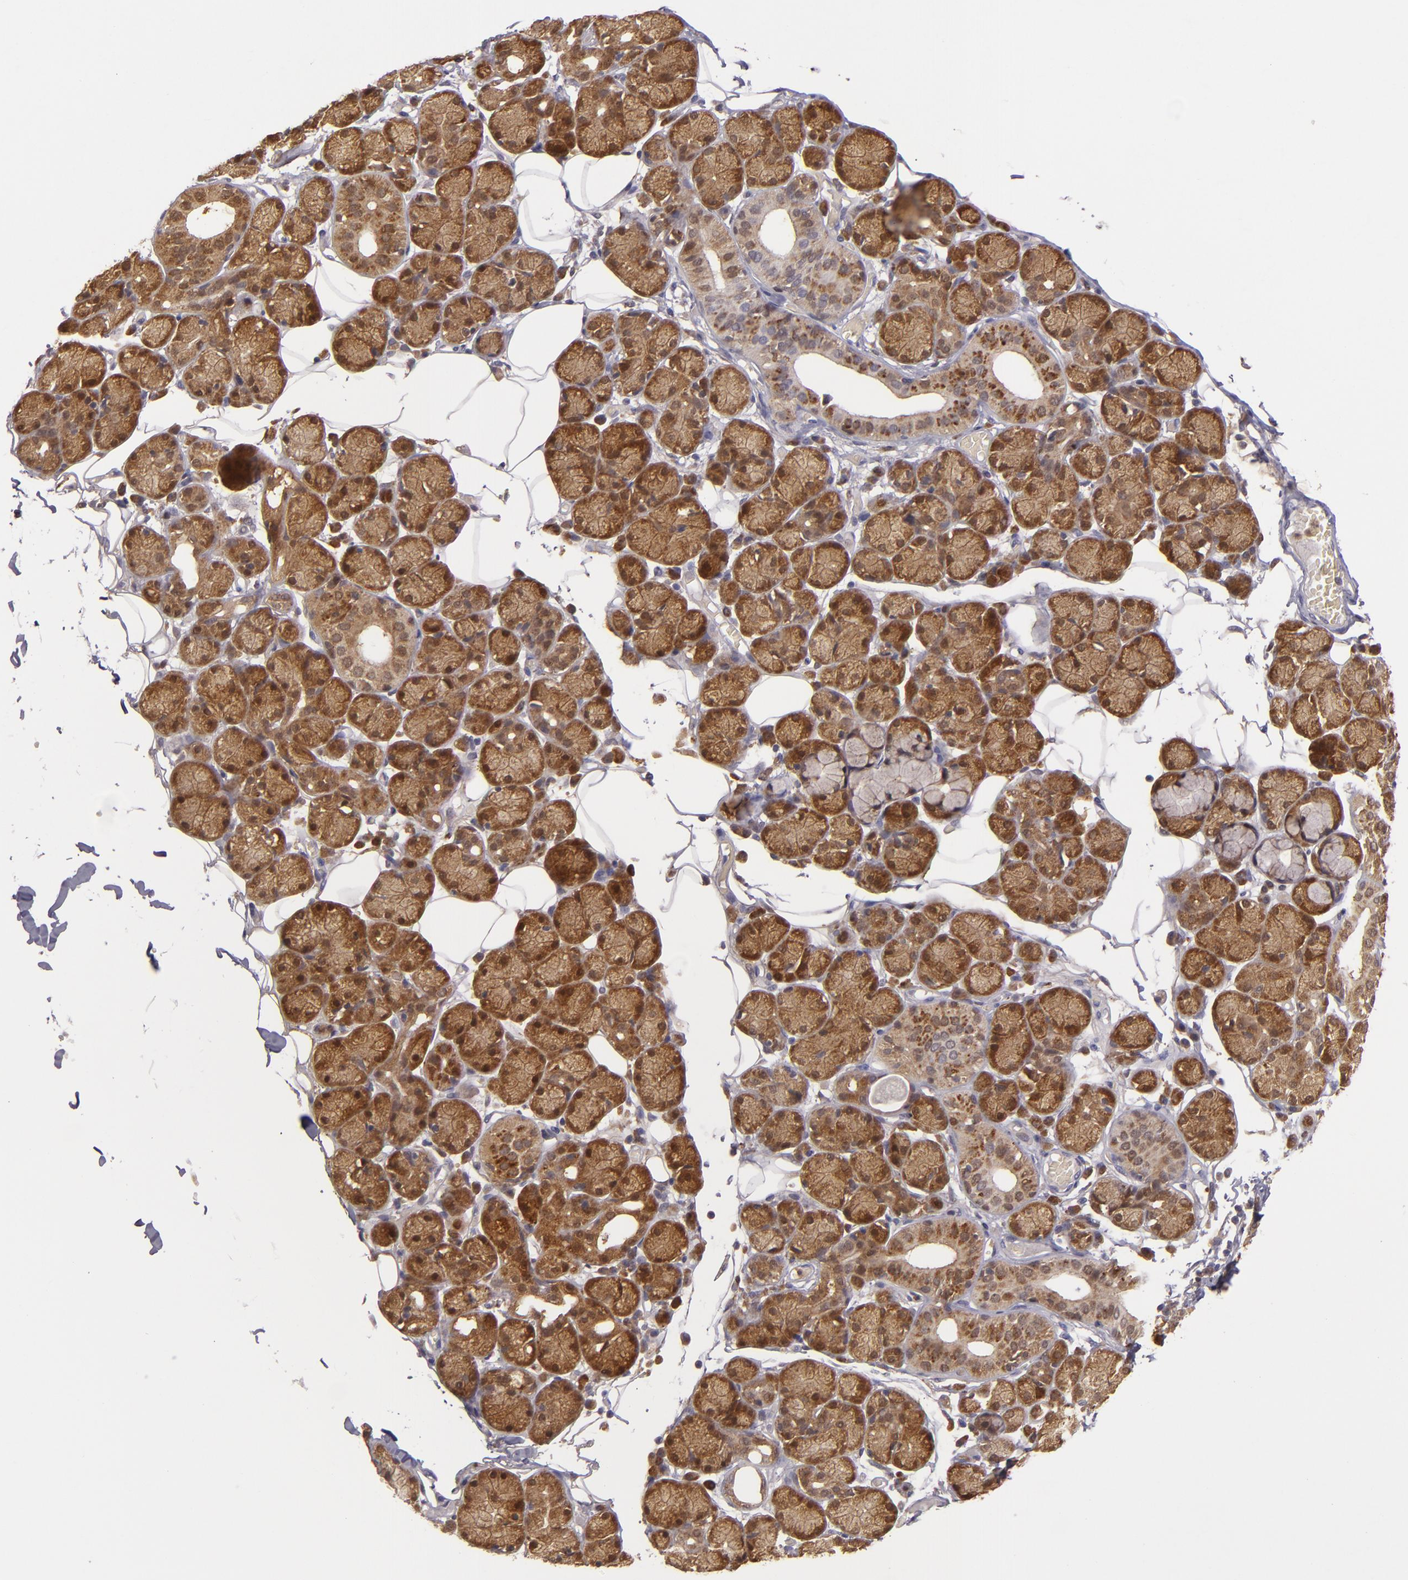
{"staining": {"intensity": "moderate", "quantity": ">75%", "location": "cytoplasmic/membranous"}, "tissue": "salivary gland", "cell_type": "Glandular cells", "image_type": "normal", "snomed": [{"axis": "morphology", "description": "Normal tissue, NOS"}, {"axis": "topography", "description": "Salivary gland"}], "caption": "Protein expression analysis of unremarkable human salivary gland reveals moderate cytoplasmic/membranous positivity in about >75% of glandular cells.", "gene": "FHIT", "patient": {"sex": "male", "age": 54}}